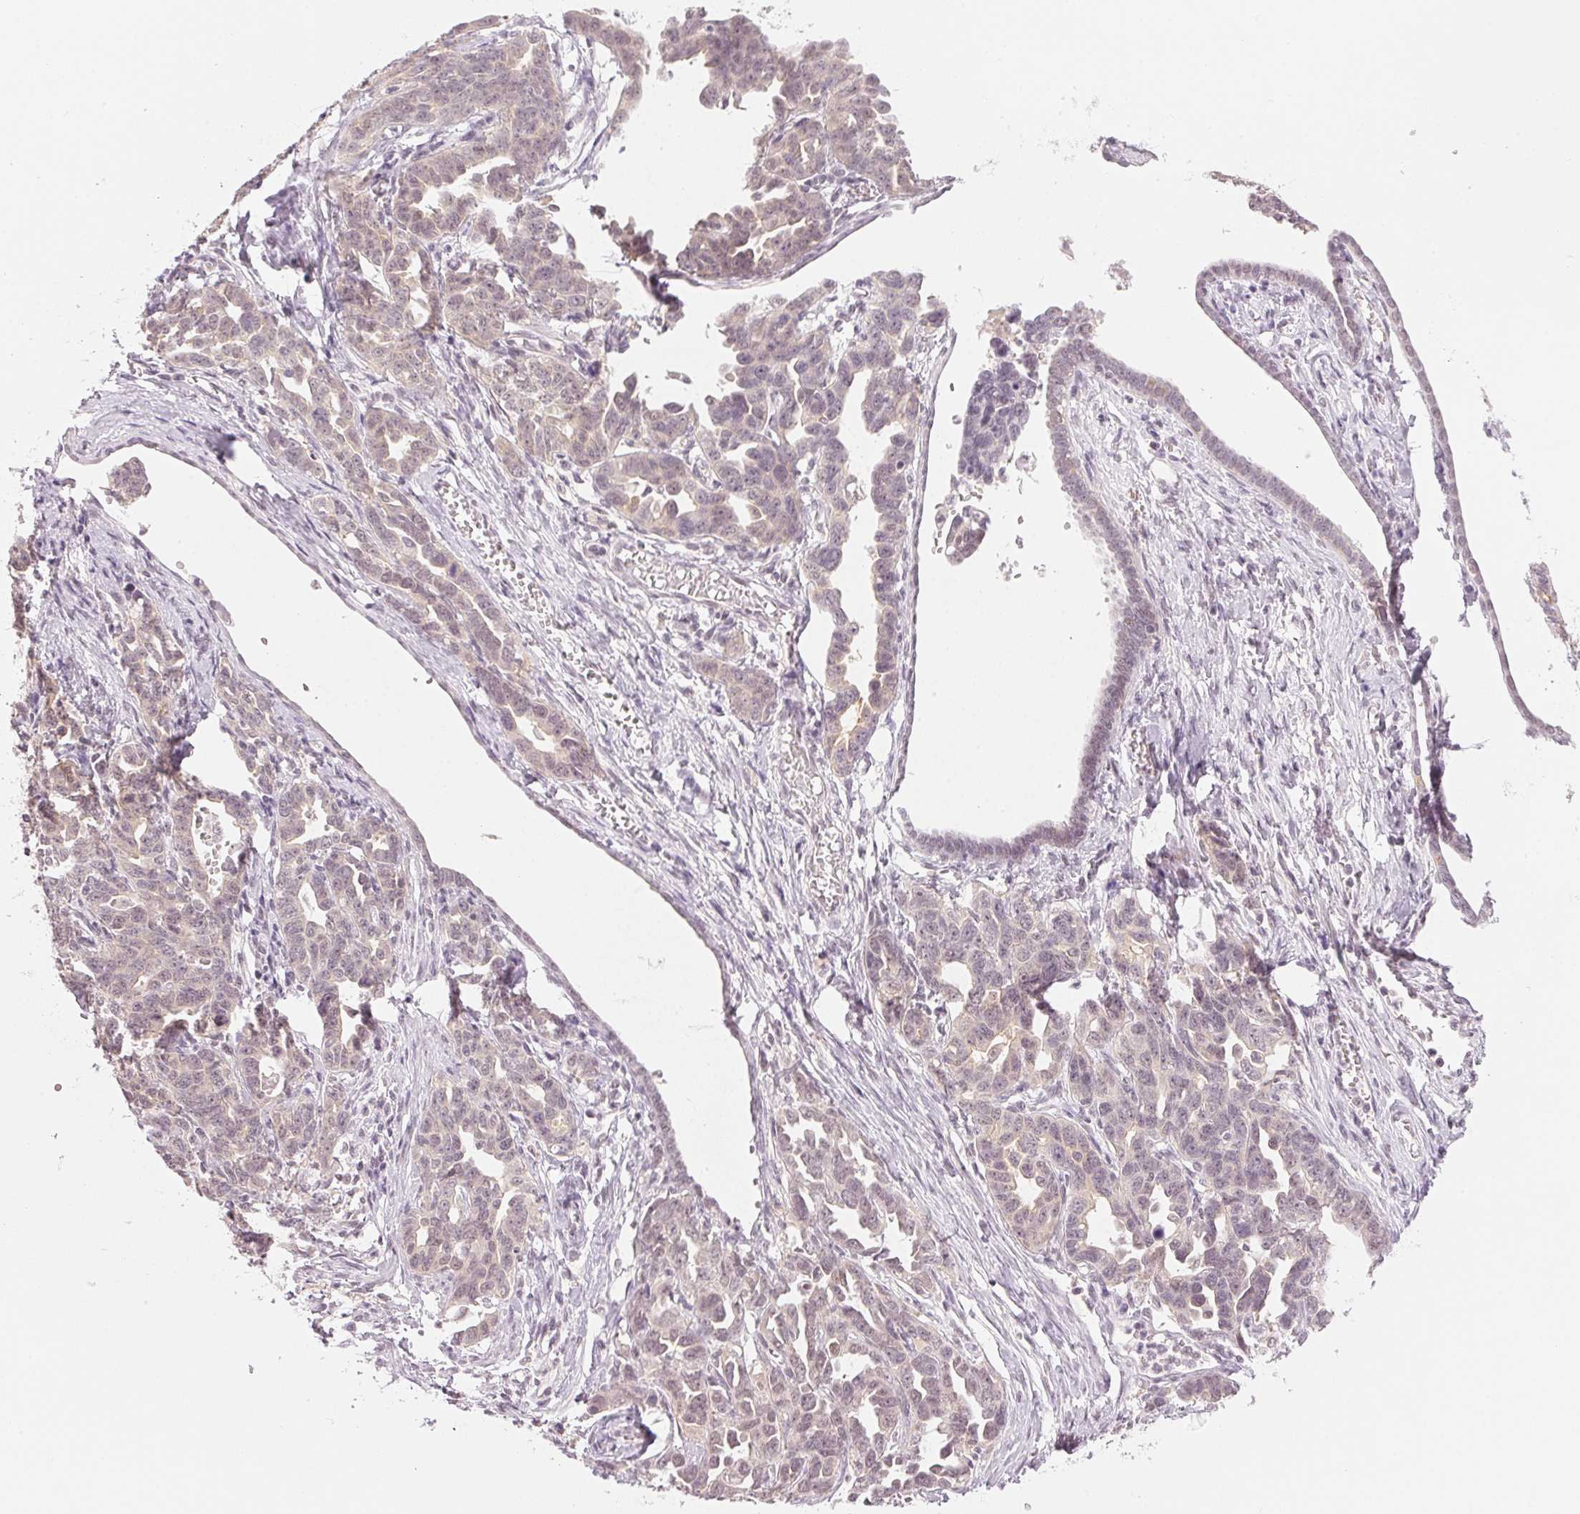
{"staining": {"intensity": "weak", "quantity": "<25%", "location": "cytoplasmic/membranous,nuclear"}, "tissue": "ovarian cancer", "cell_type": "Tumor cells", "image_type": "cancer", "snomed": [{"axis": "morphology", "description": "Cystadenocarcinoma, serous, NOS"}, {"axis": "topography", "description": "Ovary"}], "caption": "IHC image of neoplastic tissue: human ovarian cancer stained with DAB demonstrates no significant protein expression in tumor cells.", "gene": "KPRP", "patient": {"sex": "female", "age": 69}}